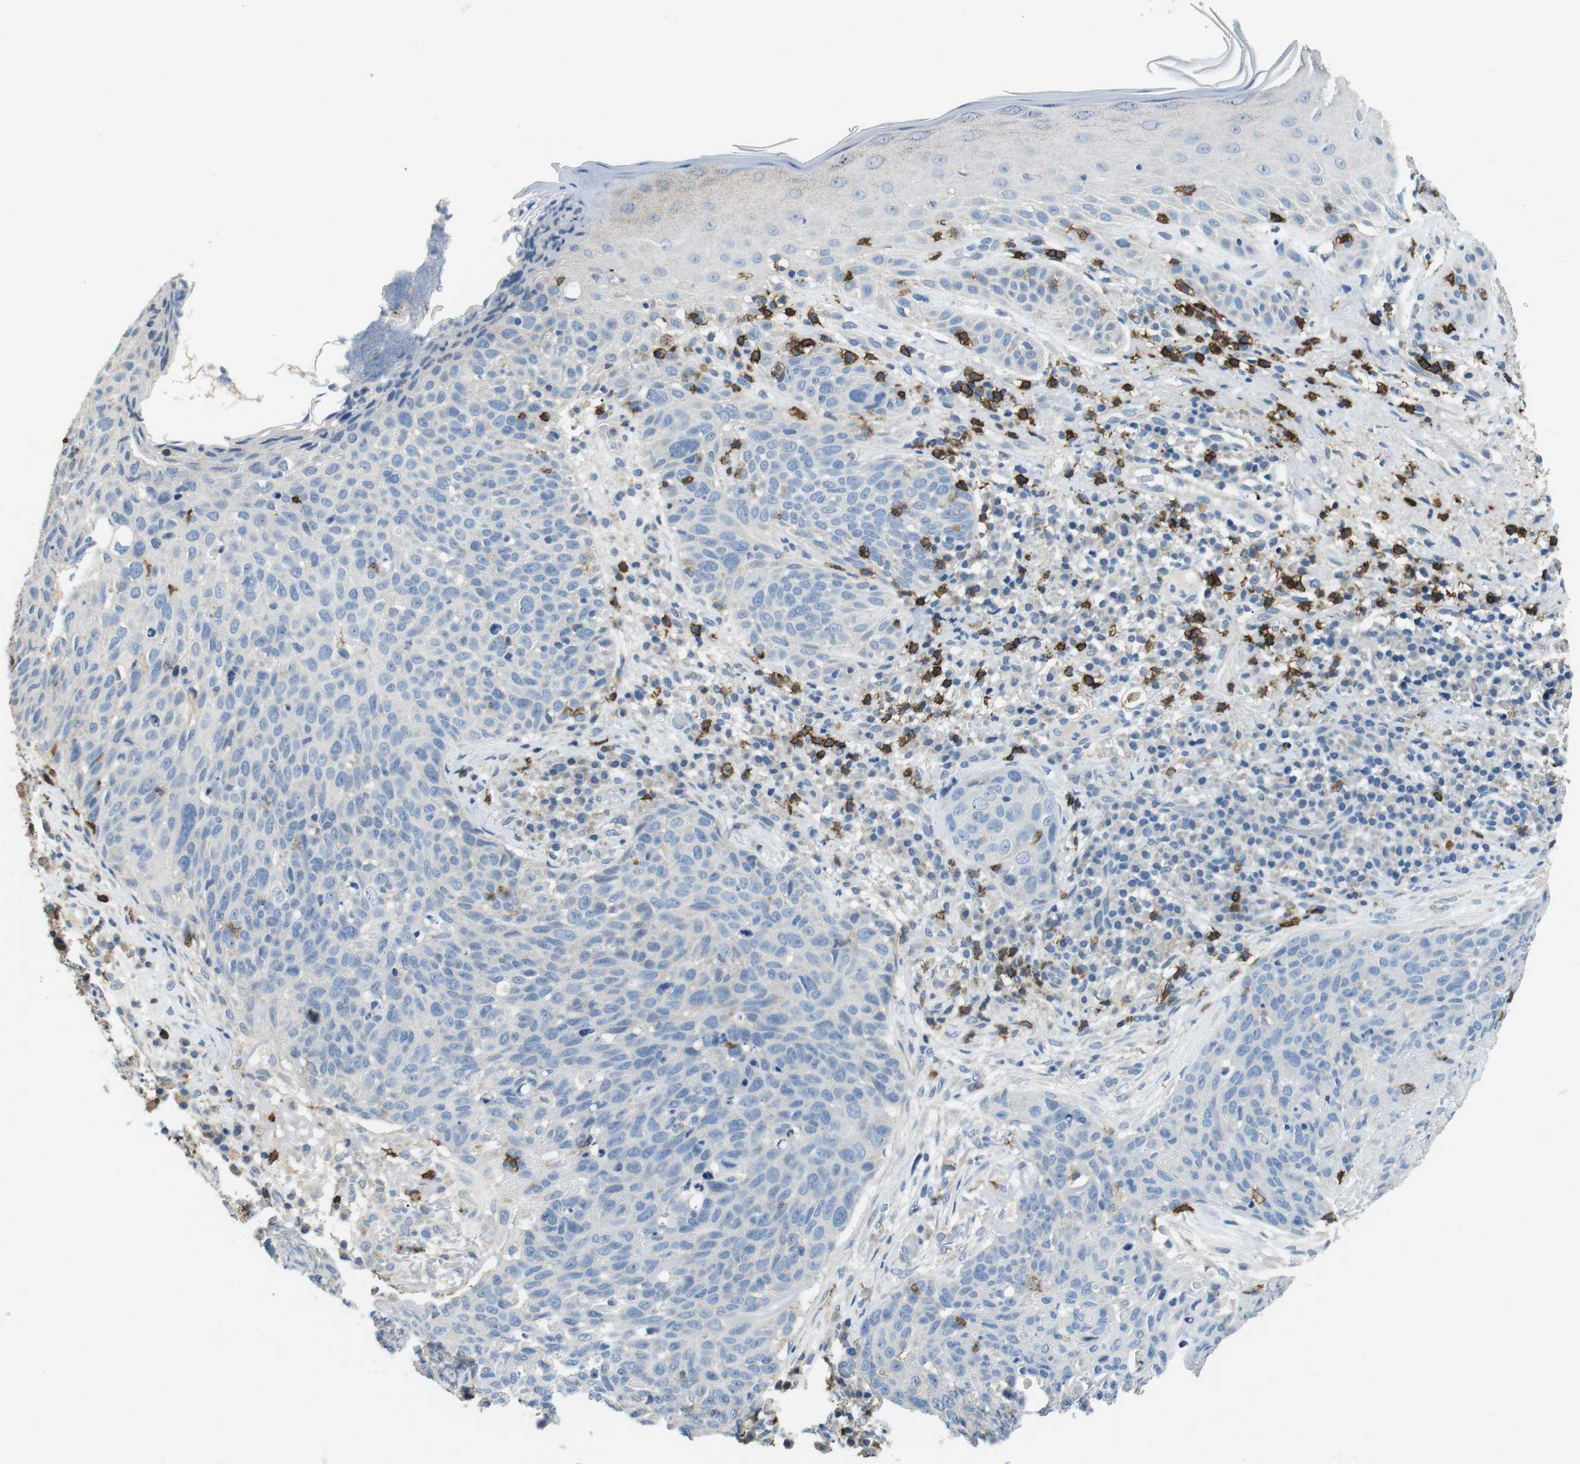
{"staining": {"intensity": "negative", "quantity": "none", "location": "none"}, "tissue": "skin cancer", "cell_type": "Tumor cells", "image_type": "cancer", "snomed": [{"axis": "morphology", "description": "Squamous cell carcinoma in situ, NOS"}, {"axis": "morphology", "description": "Squamous cell carcinoma, NOS"}, {"axis": "topography", "description": "Skin"}], "caption": "An immunohistochemistry (IHC) photomicrograph of skin cancer (squamous cell carcinoma) is shown. There is no staining in tumor cells of skin cancer (squamous cell carcinoma). (DAB (3,3'-diaminobenzidine) immunohistochemistry (IHC), high magnification).", "gene": "CD6", "patient": {"sex": "male", "age": 93}}